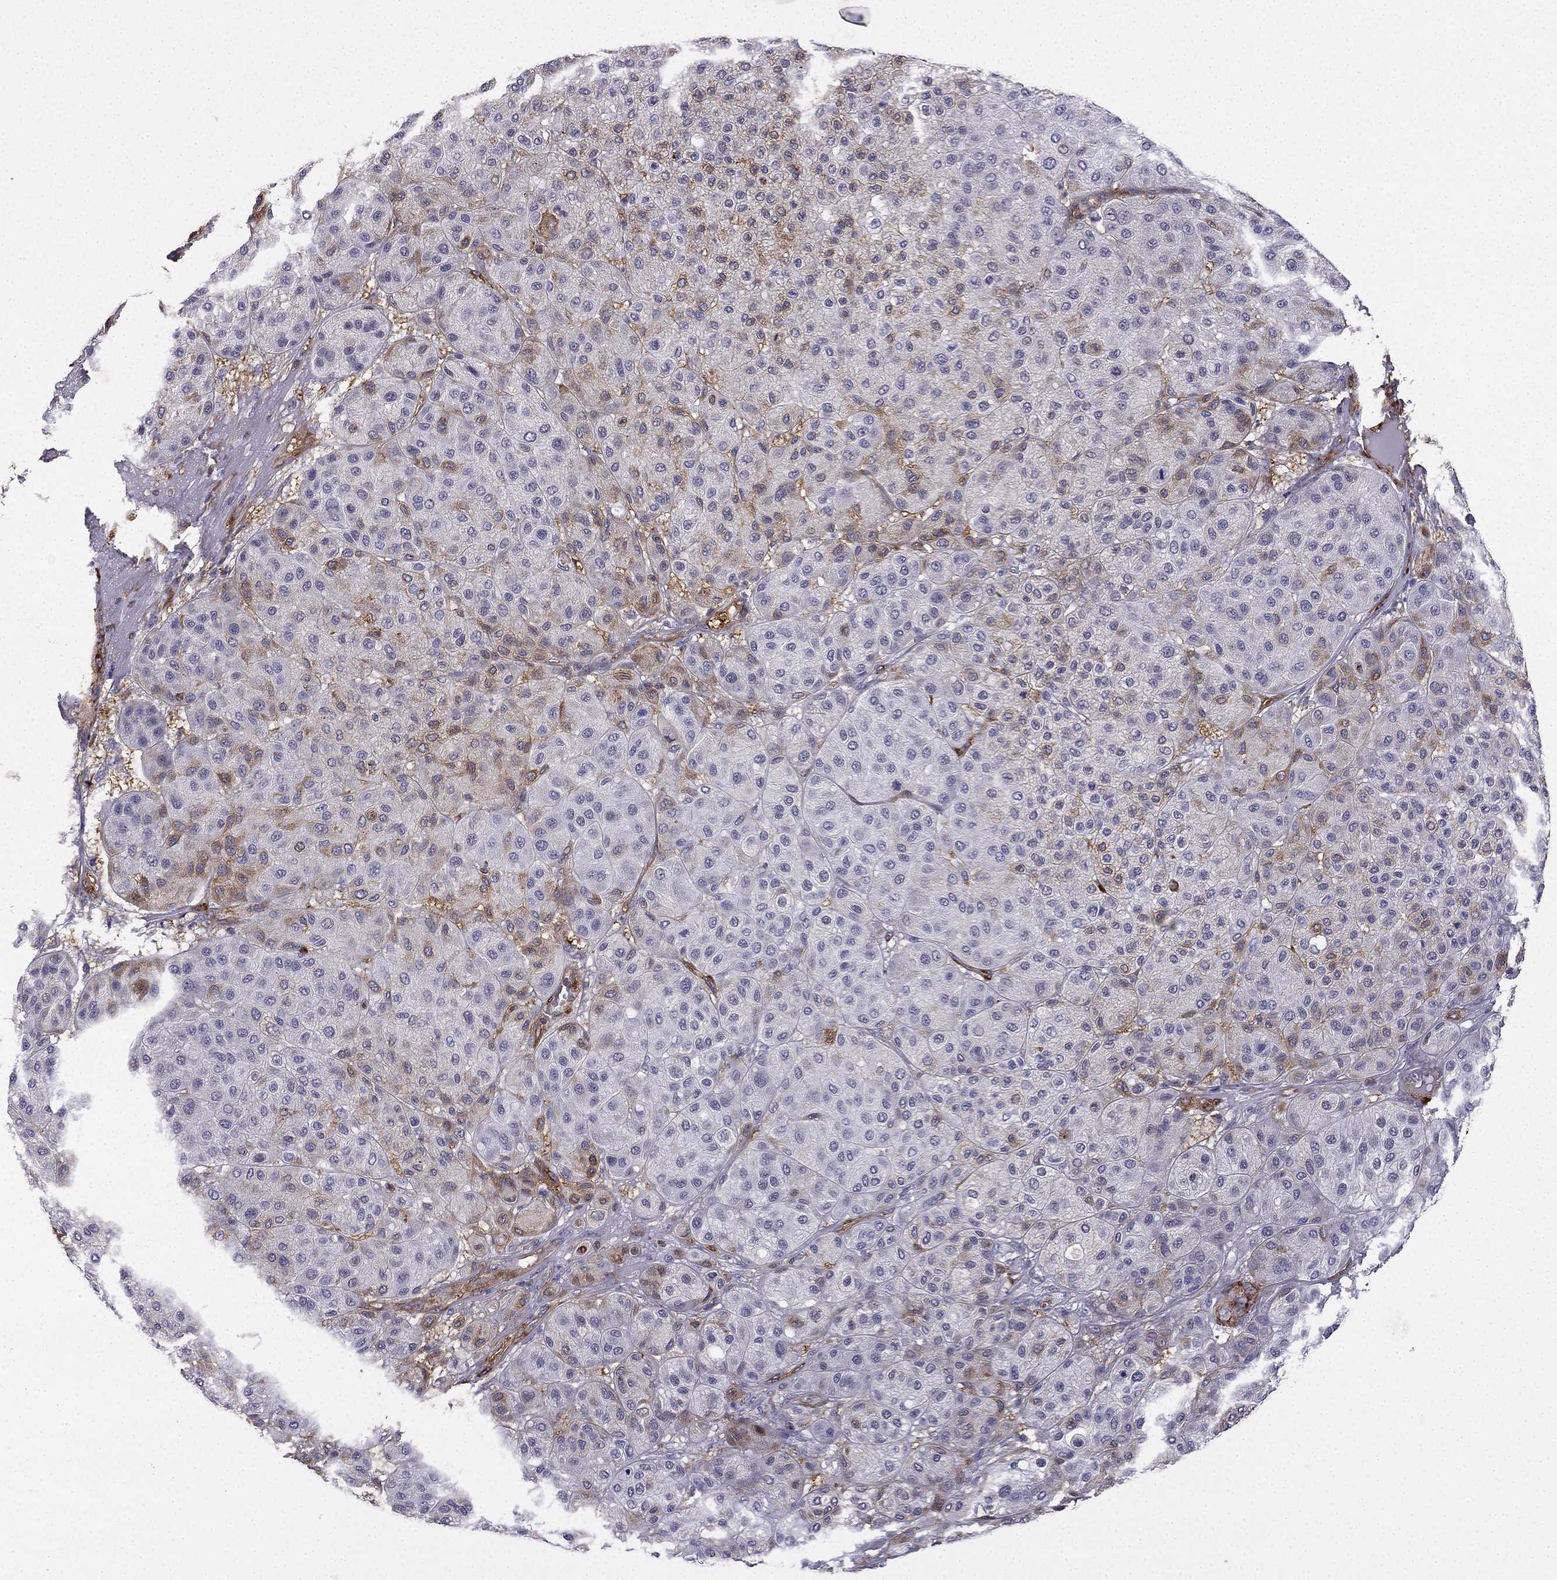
{"staining": {"intensity": "moderate", "quantity": "<25%", "location": "cytoplasmic/membranous"}, "tissue": "melanoma", "cell_type": "Tumor cells", "image_type": "cancer", "snomed": [{"axis": "morphology", "description": "Malignant melanoma, Metastatic site"}, {"axis": "topography", "description": "Smooth muscle"}], "caption": "Melanoma stained with DAB (3,3'-diaminobenzidine) immunohistochemistry displays low levels of moderate cytoplasmic/membranous expression in approximately <25% of tumor cells. (DAB (3,3'-diaminobenzidine) = brown stain, brightfield microscopy at high magnification).", "gene": "MAP4", "patient": {"sex": "male", "age": 41}}